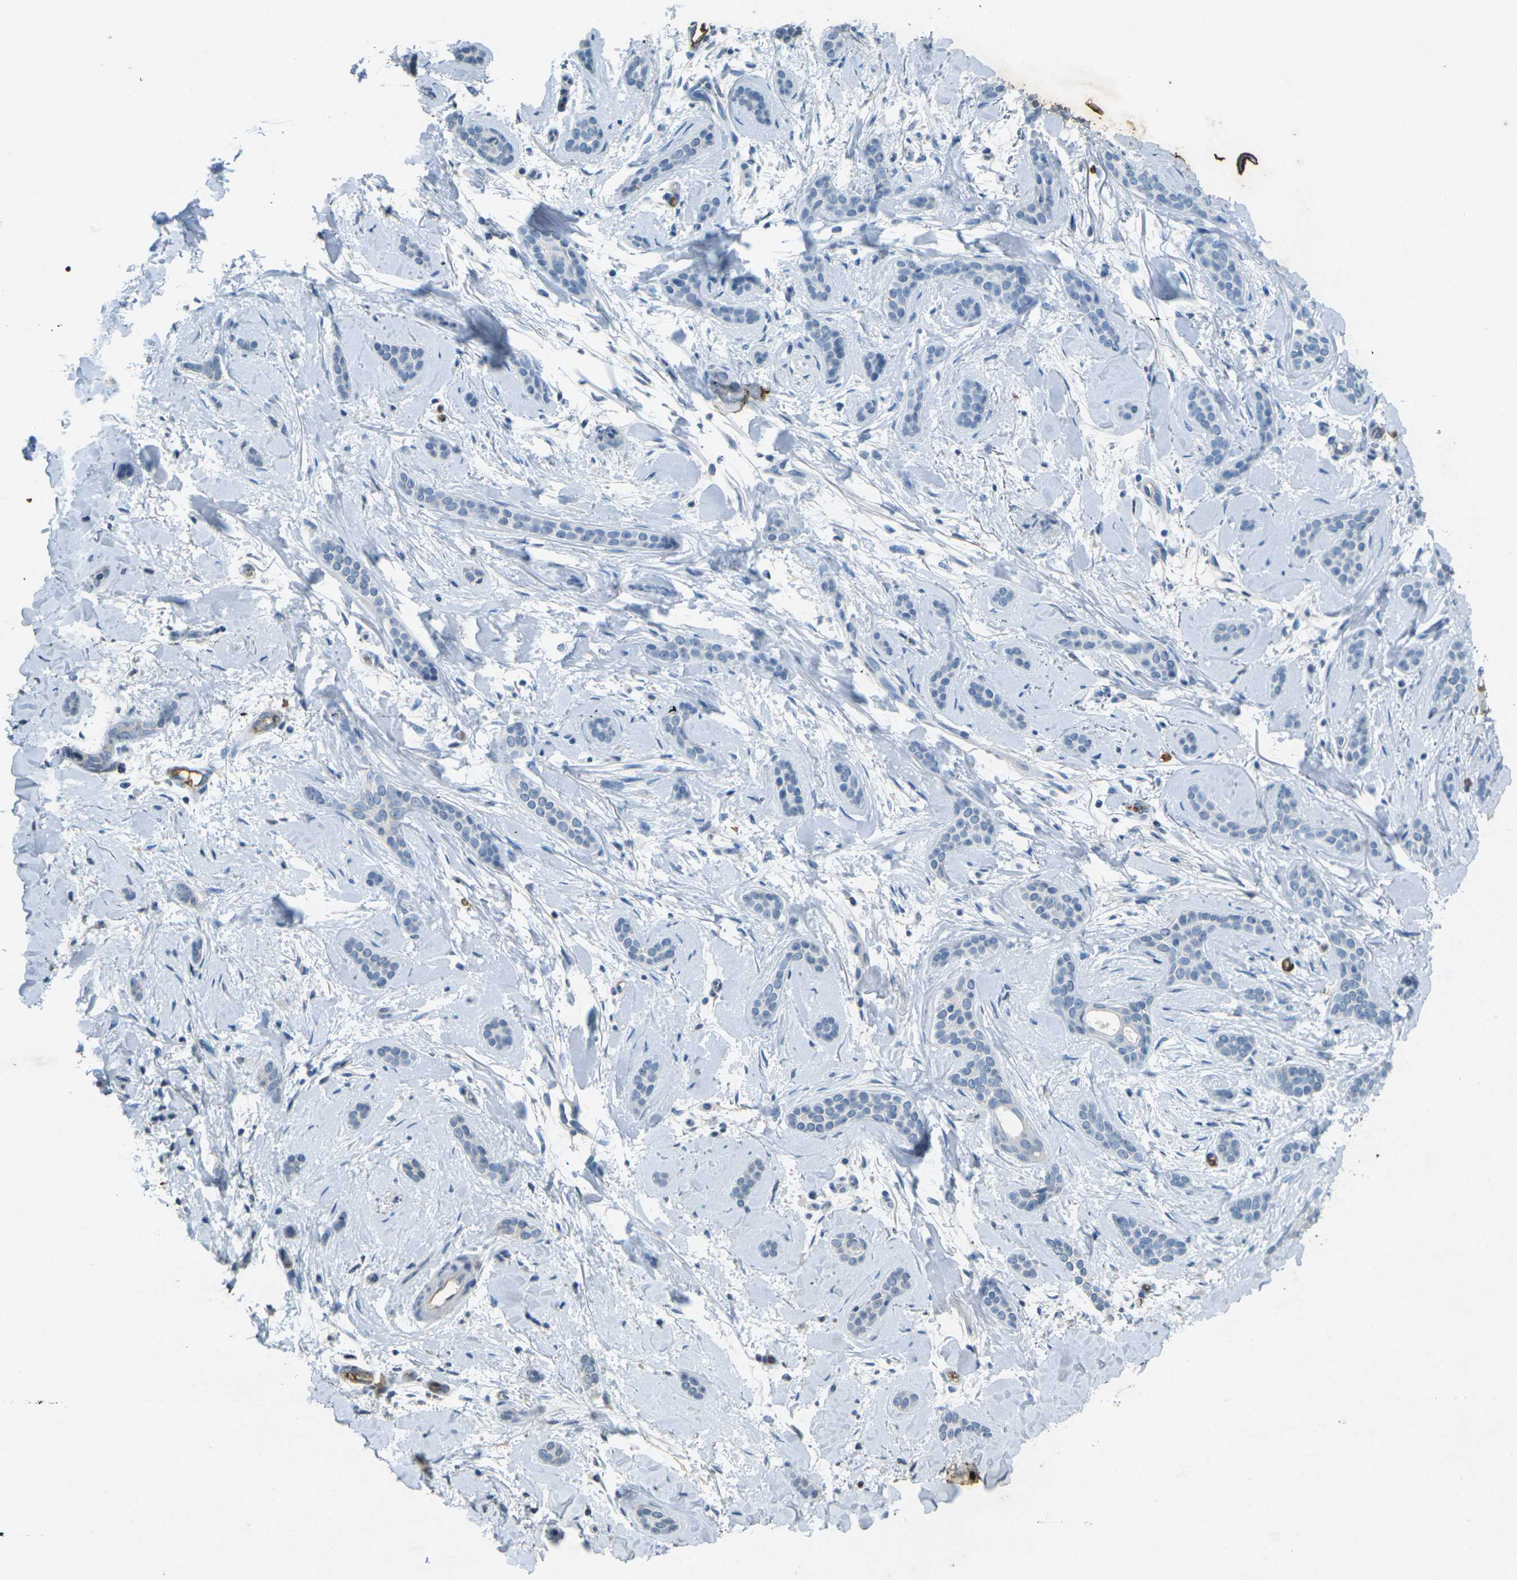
{"staining": {"intensity": "negative", "quantity": "none", "location": "none"}, "tissue": "skin cancer", "cell_type": "Tumor cells", "image_type": "cancer", "snomed": [{"axis": "morphology", "description": "Basal cell carcinoma"}, {"axis": "morphology", "description": "Adnexal tumor, benign"}, {"axis": "topography", "description": "Skin"}], "caption": "Photomicrograph shows no protein positivity in tumor cells of benign adnexal tumor (skin) tissue. (Stains: DAB (3,3'-diaminobenzidine) IHC with hematoxylin counter stain, Microscopy: brightfield microscopy at high magnification).", "gene": "HBB", "patient": {"sex": "female", "age": 42}}